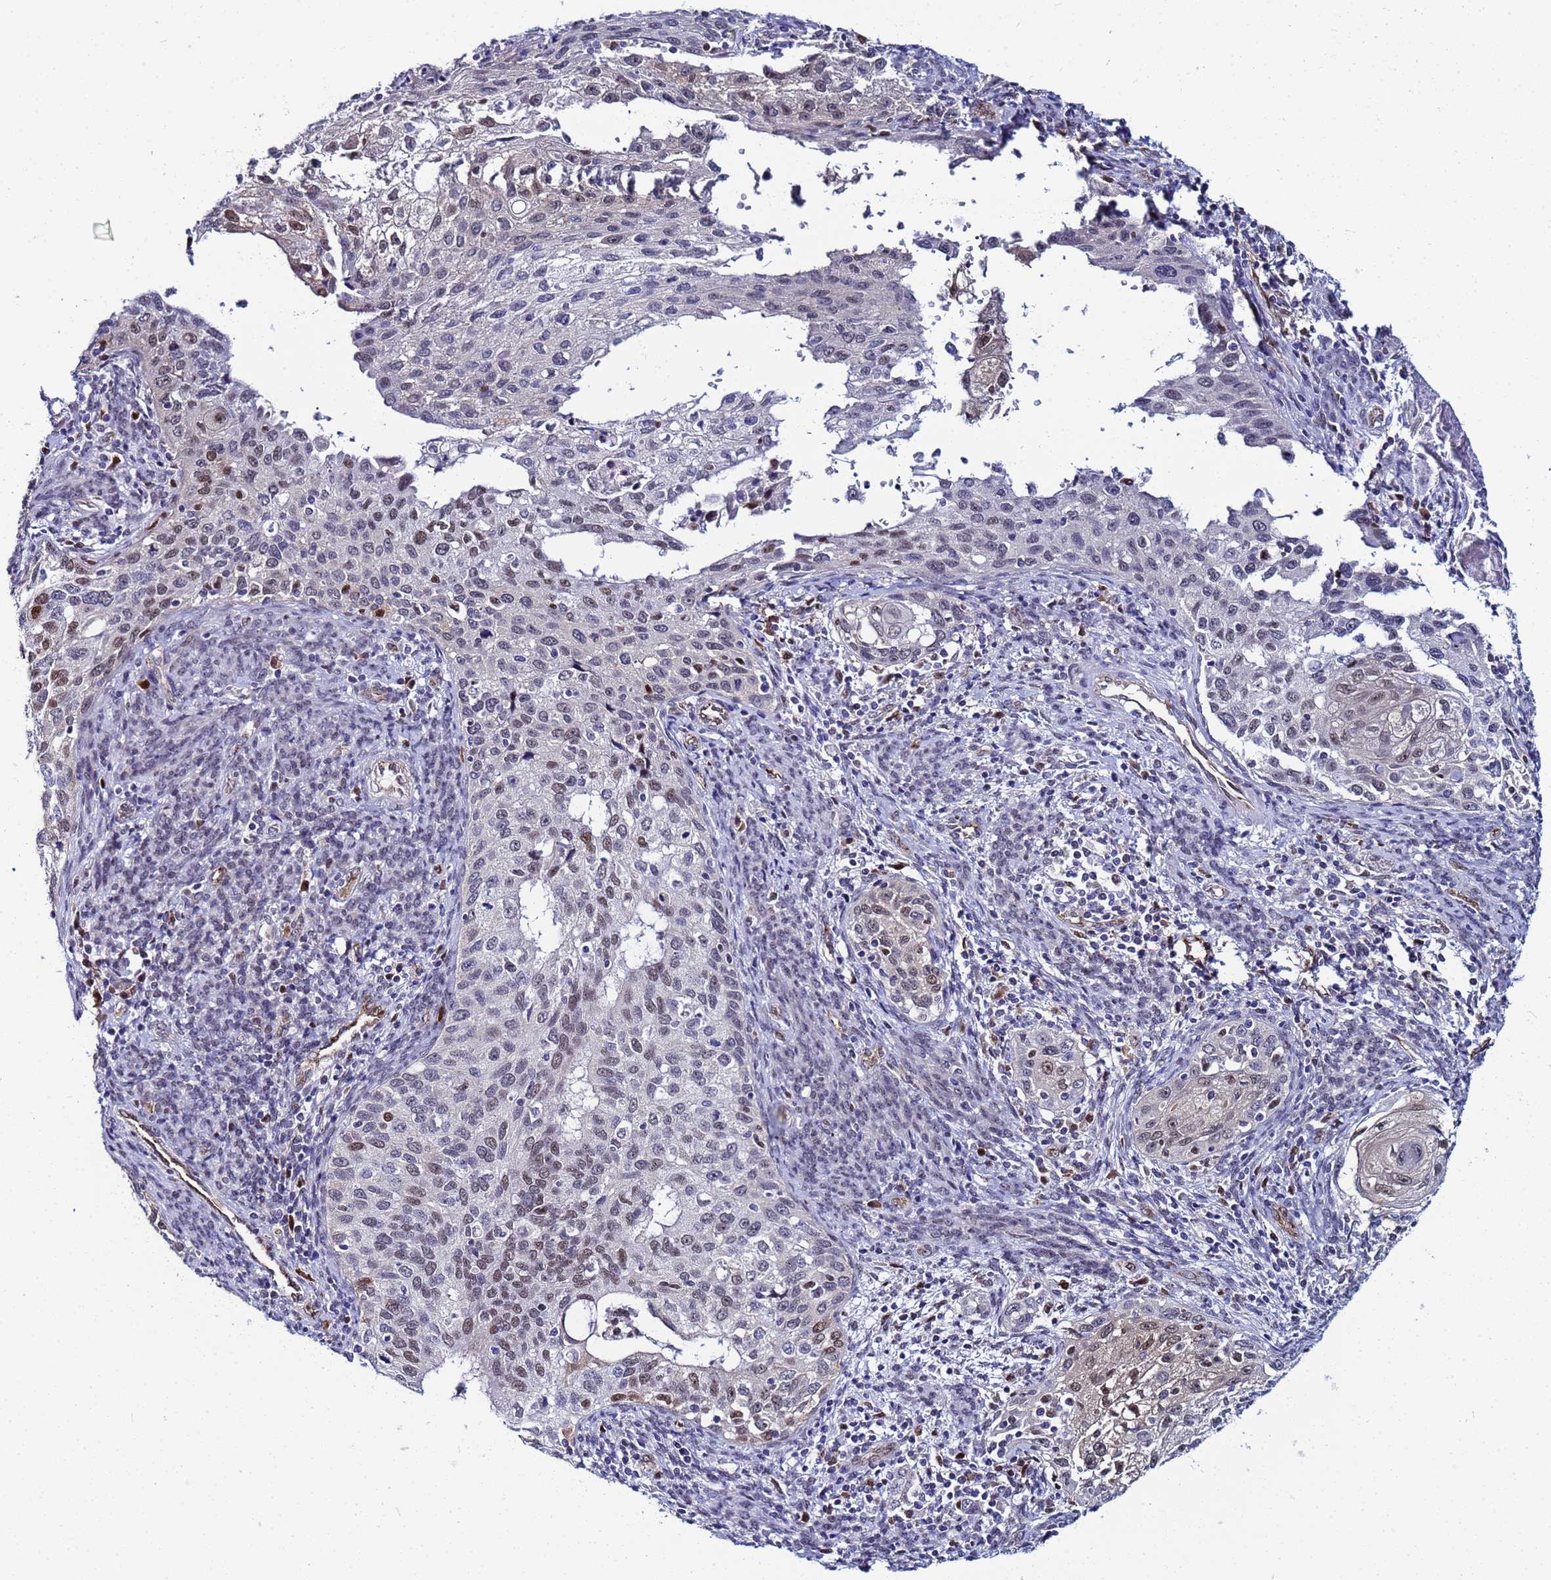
{"staining": {"intensity": "moderate", "quantity": "<25%", "location": "nuclear"}, "tissue": "cervical cancer", "cell_type": "Tumor cells", "image_type": "cancer", "snomed": [{"axis": "morphology", "description": "Squamous cell carcinoma, NOS"}, {"axis": "topography", "description": "Cervix"}], "caption": "This histopathology image shows IHC staining of human cervical cancer (squamous cell carcinoma), with low moderate nuclear expression in about <25% of tumor cells.", "gene": "SLC25A37", "patient": {"sex": "female", "age": 67}}